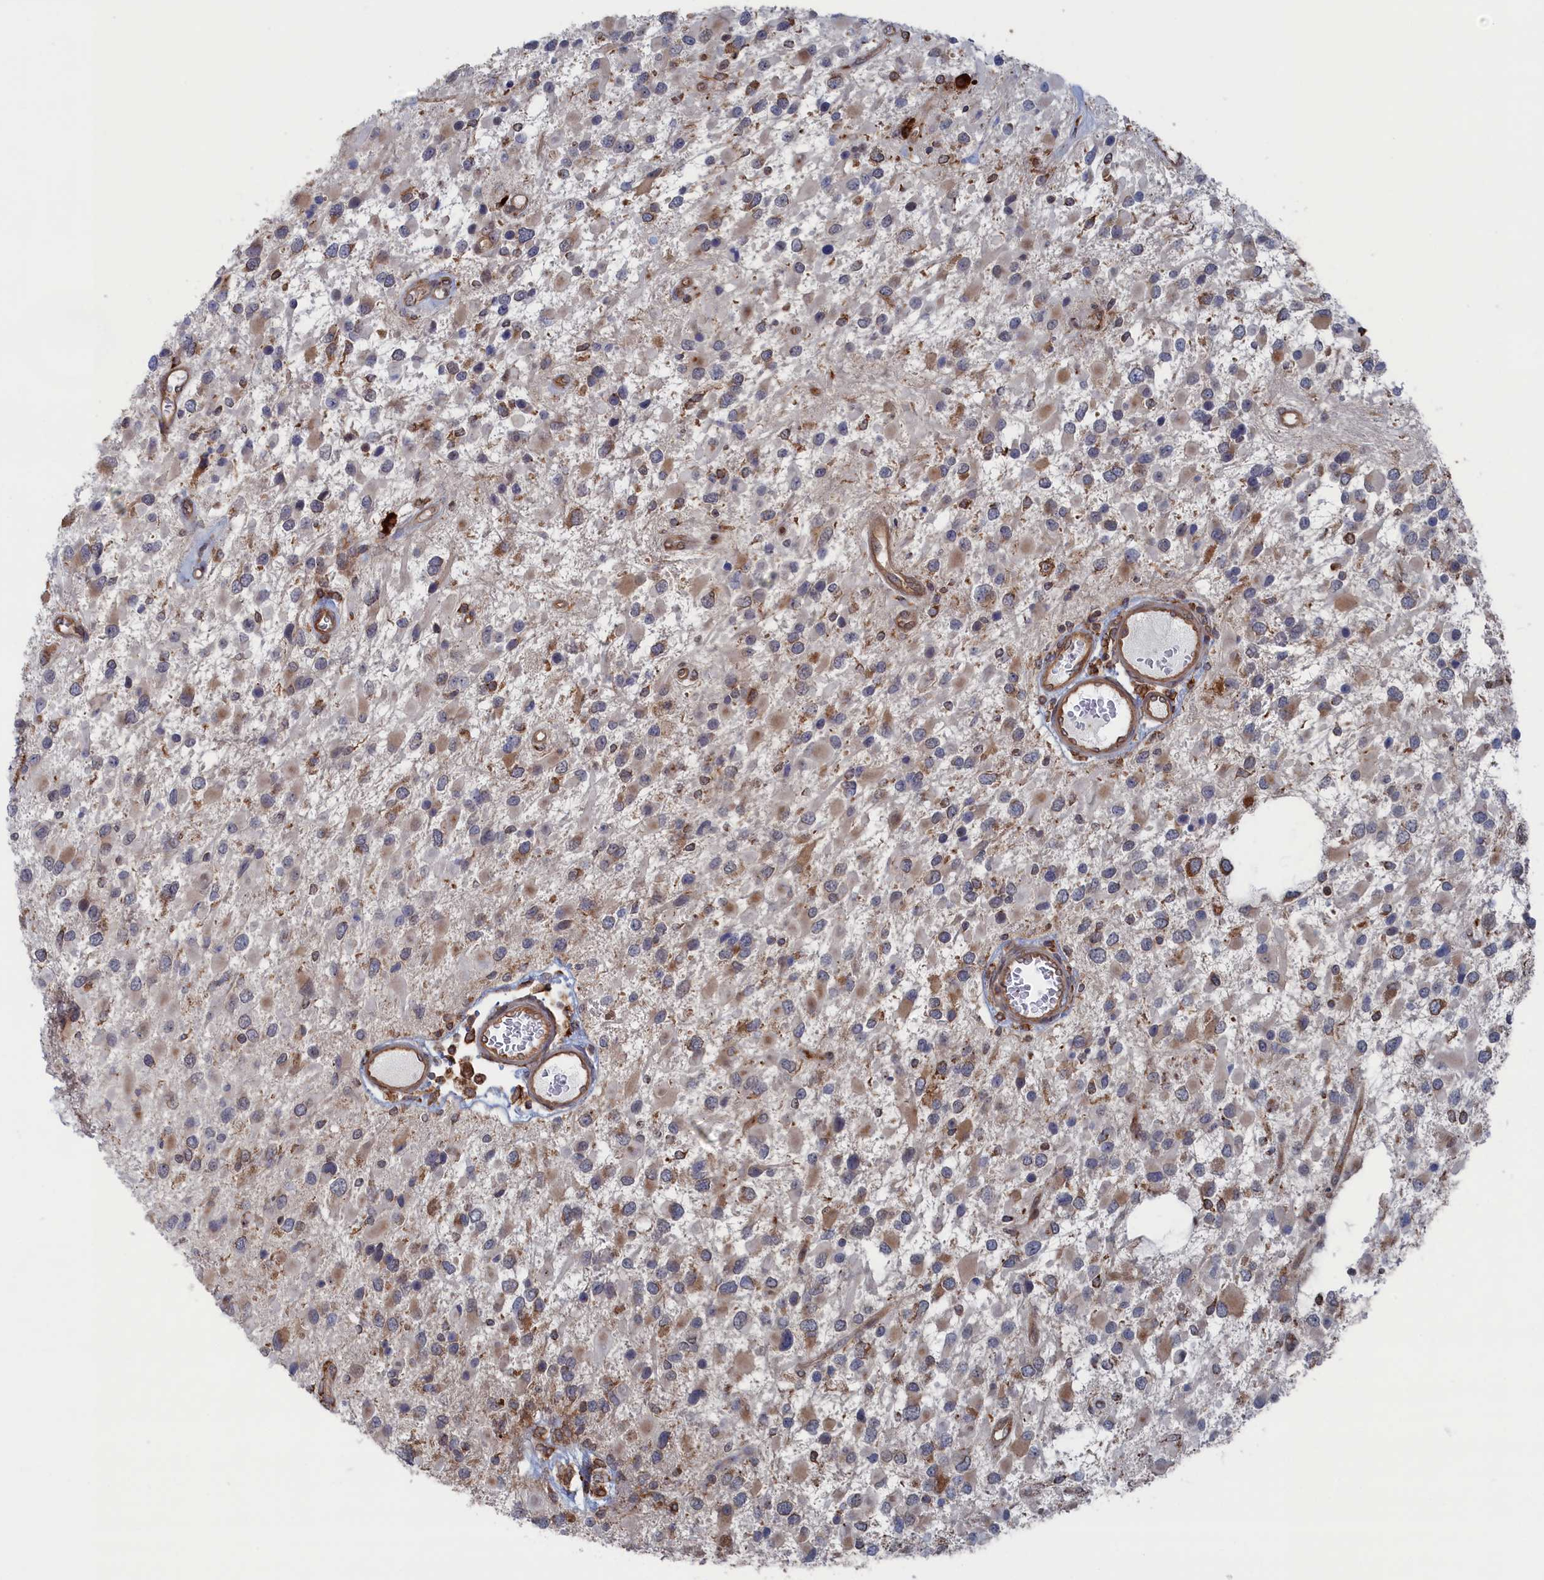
{"staining": {"intensity": "moderate", "quantity": "25%-75%", "location": "cytoplasmic/membranous"}, "tissue": "glioma", "cell_type": "Tumor cells", "image_type": "cancer", "snomed": [{"axis": "morphology", "description": "Glioma, malignant, High grade"}, {"axis": "topography", "description": "Brain"}], "caption": "Immunohistochemistry photomicrograph of neoplastic tissue: malignant glioma (high-grade) stained using IHC reveals medium levels of moderate protein expression localized specifically in the cytoplasmic/membranous of tumor cells, appearing as a cytoplasmic/membranous brown color.", "gene": "BPIFB6", "patient": {"sex": "male", "age": 53}}